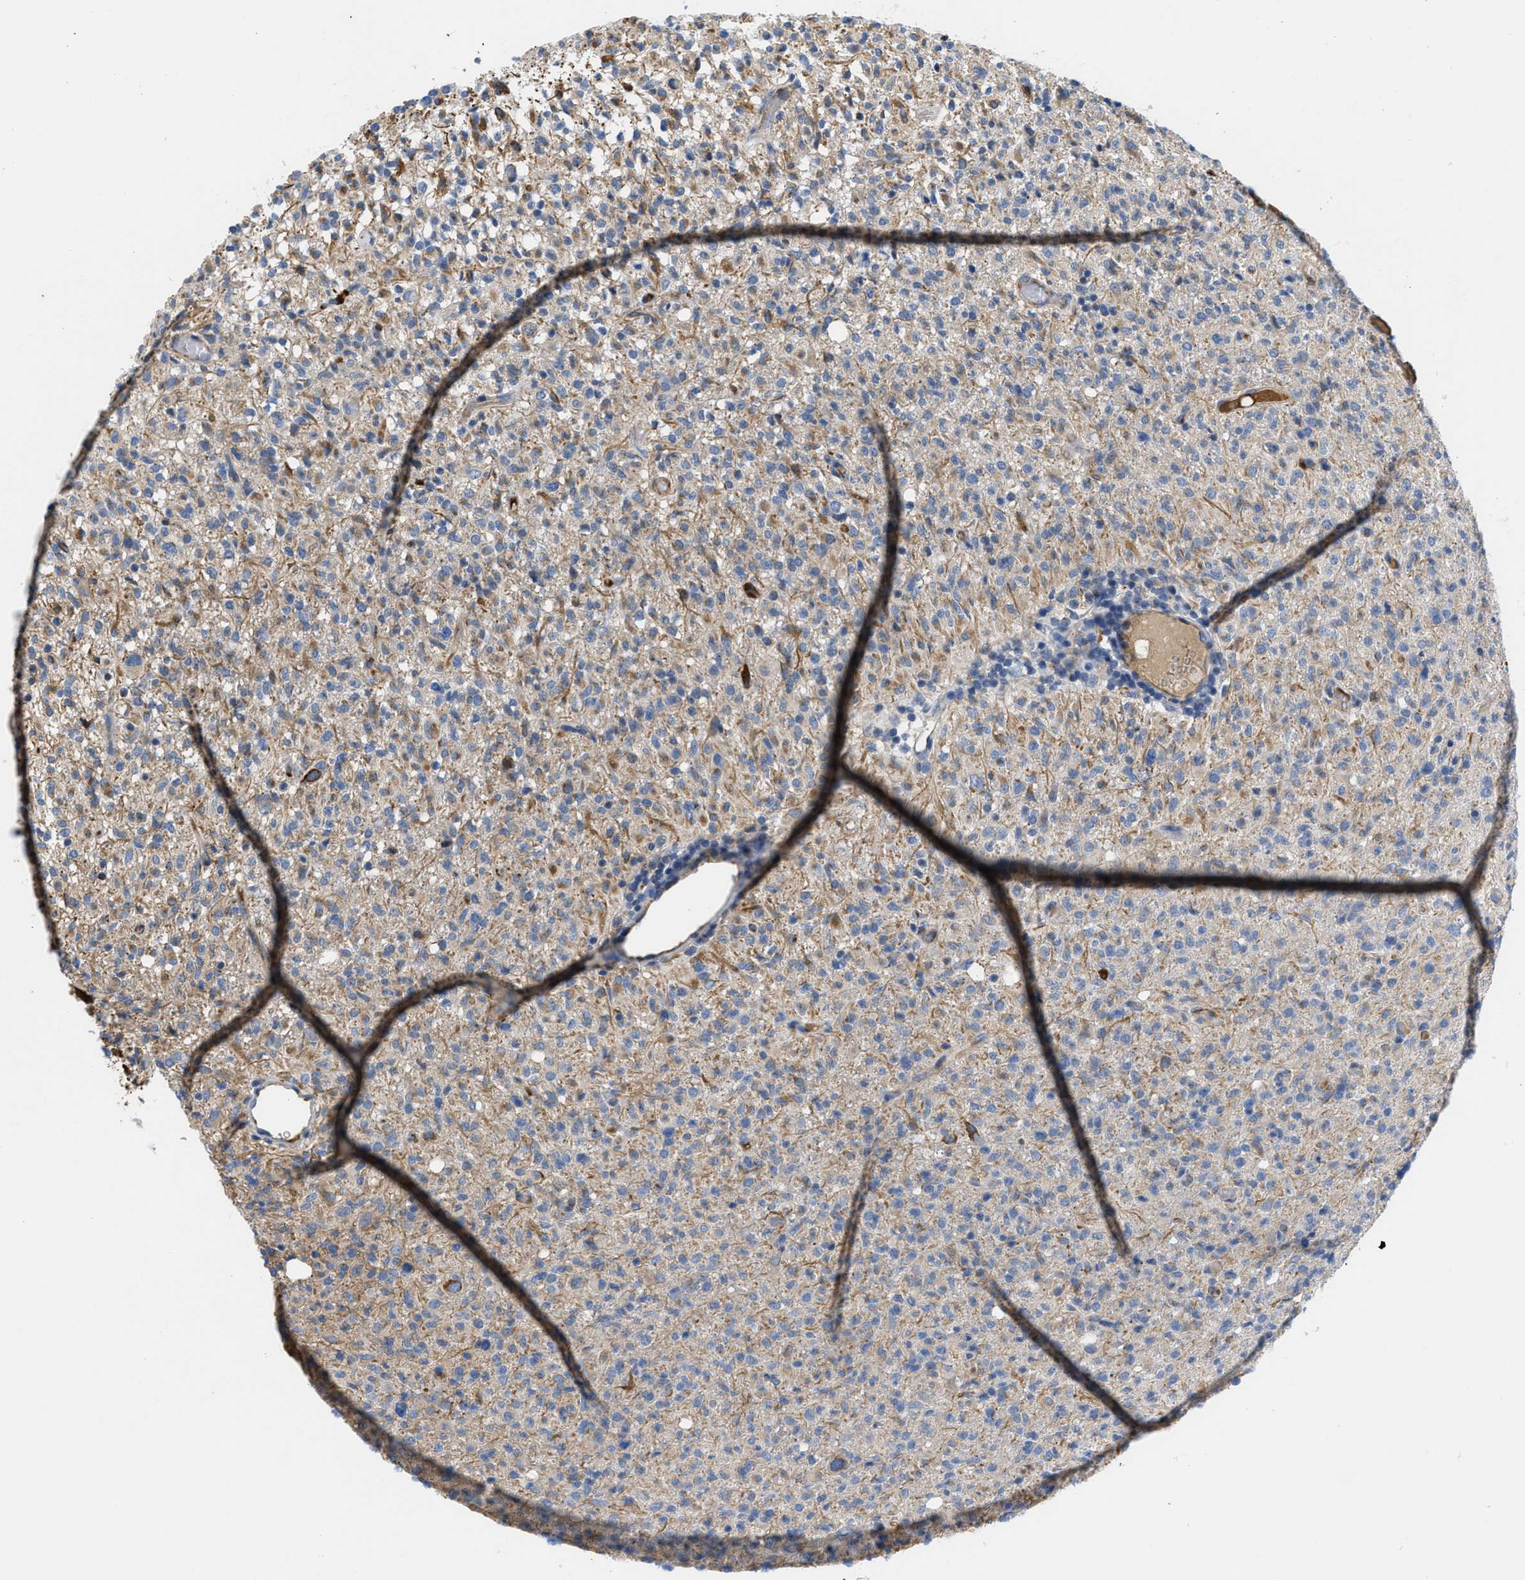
{"staining": {"intensity": "negative", "quantity": "none", "location": "none"}, "tissue": "glioma", "cell_type": "Tumor cells", "image_type": "cancer", "snomed": [{"axis": "morphology", "description": "Glioma, malignant, High grade"}, {"axis": "topography", "description": "Brain"}], "caption": "DAB (3,3'-diaminobenzidine) immunohistochemical staining of human glioma exhibits no significant staining in tumor cells.", "gene": "HSPG2", "patient": {"sex": "female", "age": 57}}